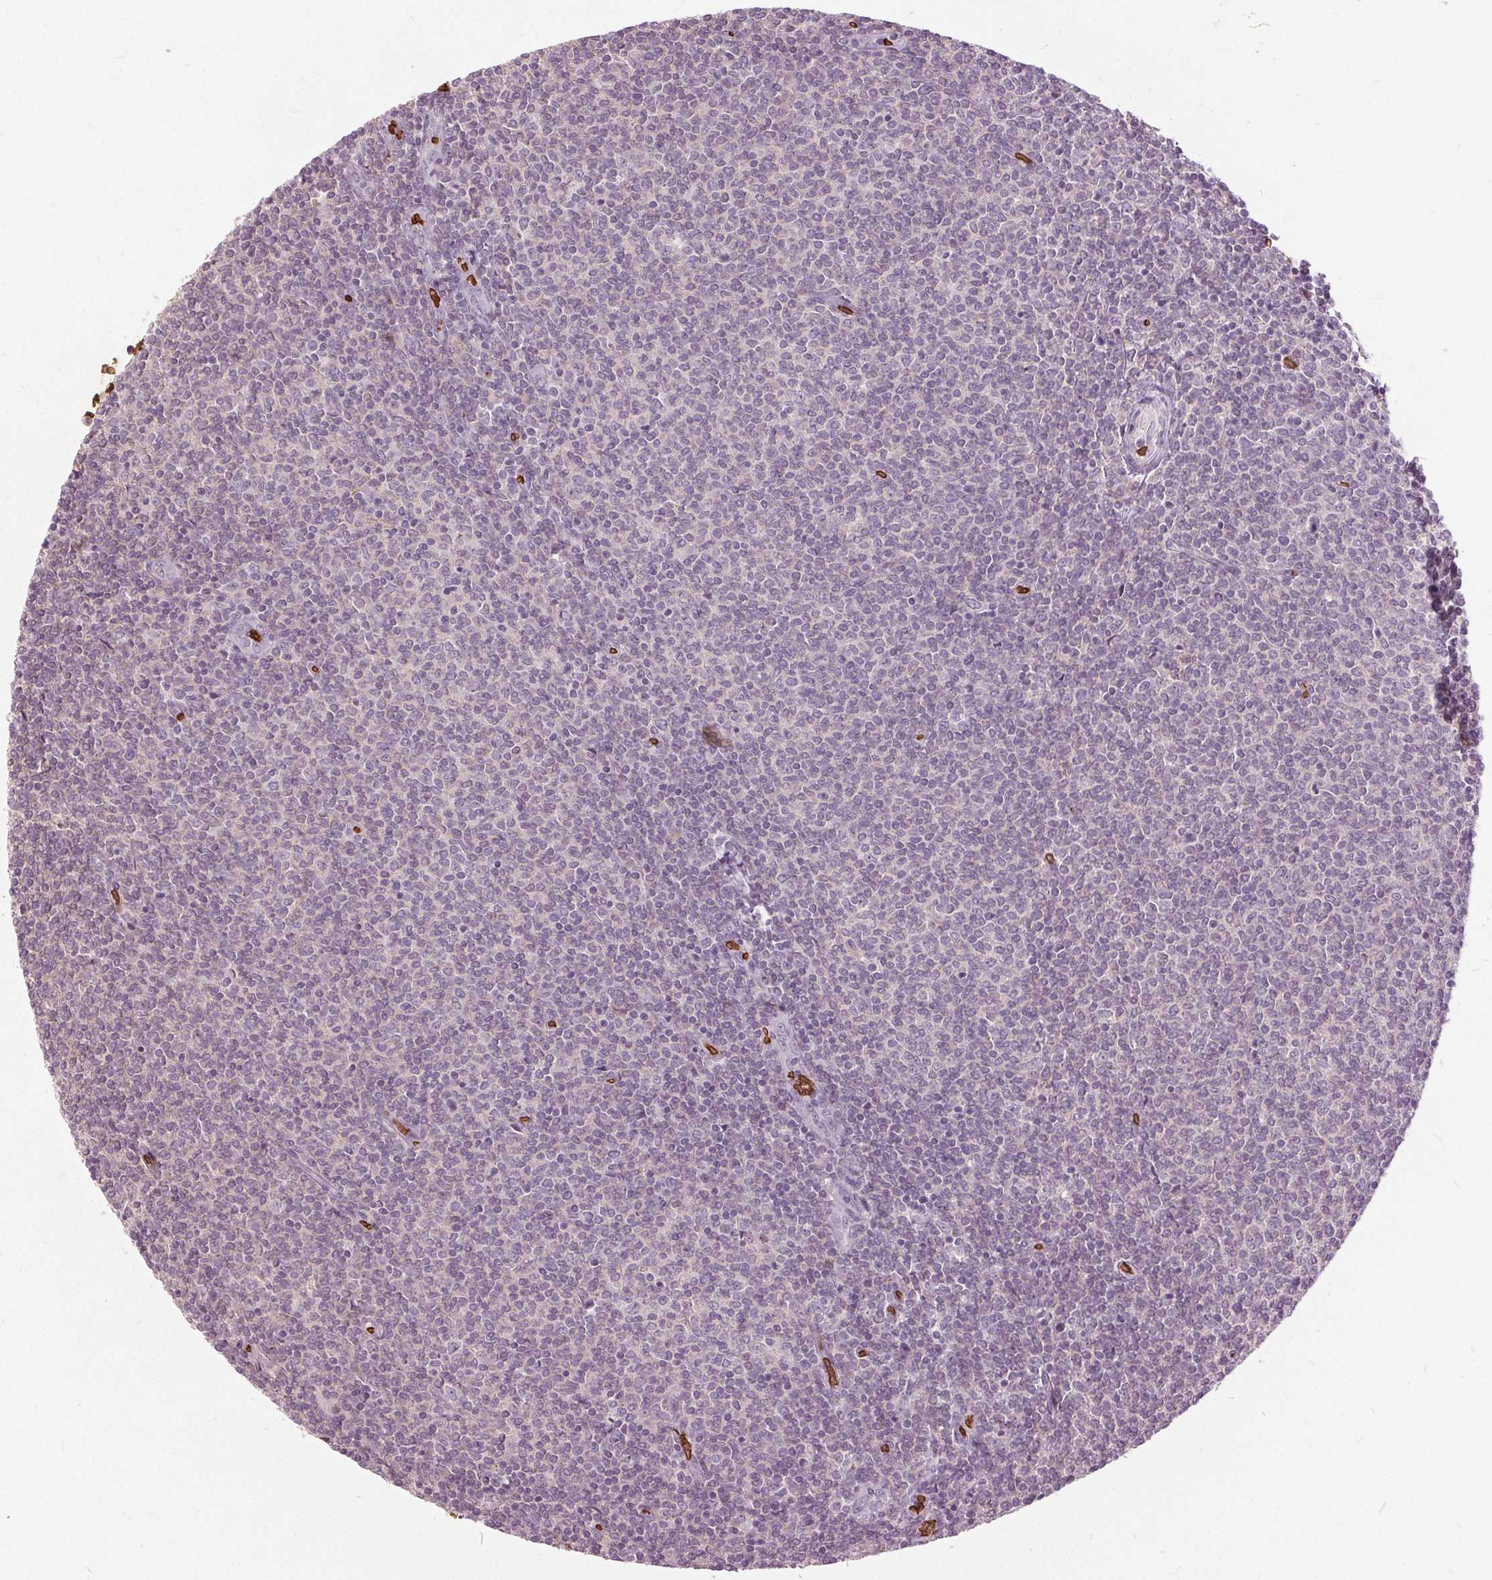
{"staining": {"intensity": "negative", "quantity": "none", "location": "none"}, "tissue": "lymphoma", "cell_type": "Tumor cells", "image_type": "cancer", "snomed": [{"axis": "morphology", "description": "Malignant lymphoma, non-Hodgkin's type, Low grade"}, {"axis": "topography", "description": "Lymph node"}], "caption": "Low-grade malignant lymphoma, non-Hodgkin's type was stained to show a protein in brown. There is no significant positivity in tumor cells. (DAB (3,3'-diaminobenzidine) IHC with hematoxylin counter stain).", "gene": "SLC4A1", "patient": {"sex": "male", "age": 52}}